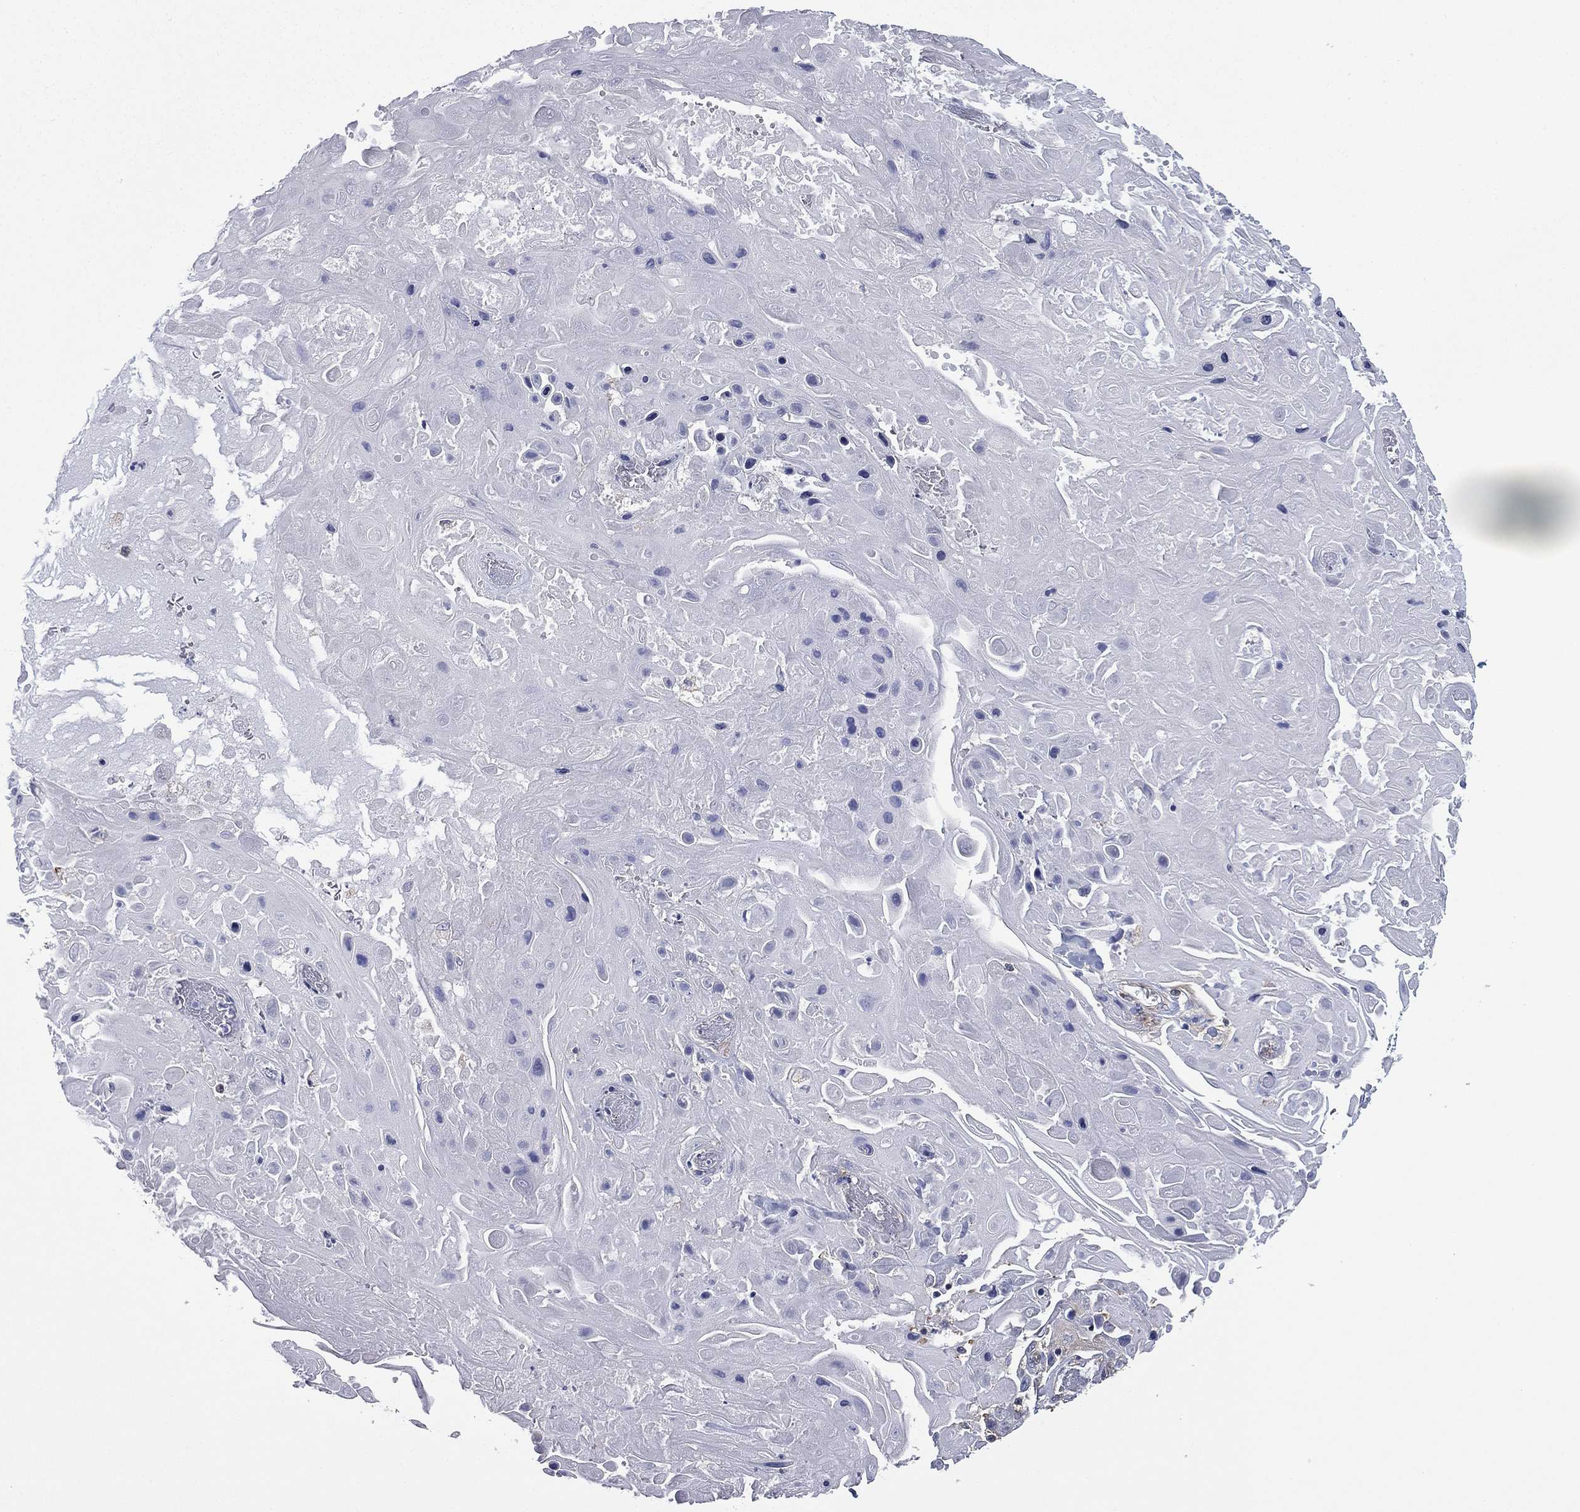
{"staining": {"intensity": "weak", "quantity": "25%-75%", "location": "cytoplasmic/membranous"}, "tissue": "skin cancer", "cell_type": "Tumor cells", "image_type": "cancer", "snomed": [{"axis": "morphology", "description": "Squamous cell carcinoma, NOS"}, {"axis": "topography", "description": "Skin"}], "caption": "Protein staining reveals weak cytoplasmic/membranous positivity in approximately 25%-75% of tumor cells in skin cancer (squamous cell carcinoma). (Stains: DAB in brown, nuclei in blue, Microscopy: brightfield microscopy at high magnification).", "gene": "FARSA", "patient": {"sex": "male", "age": 82}}